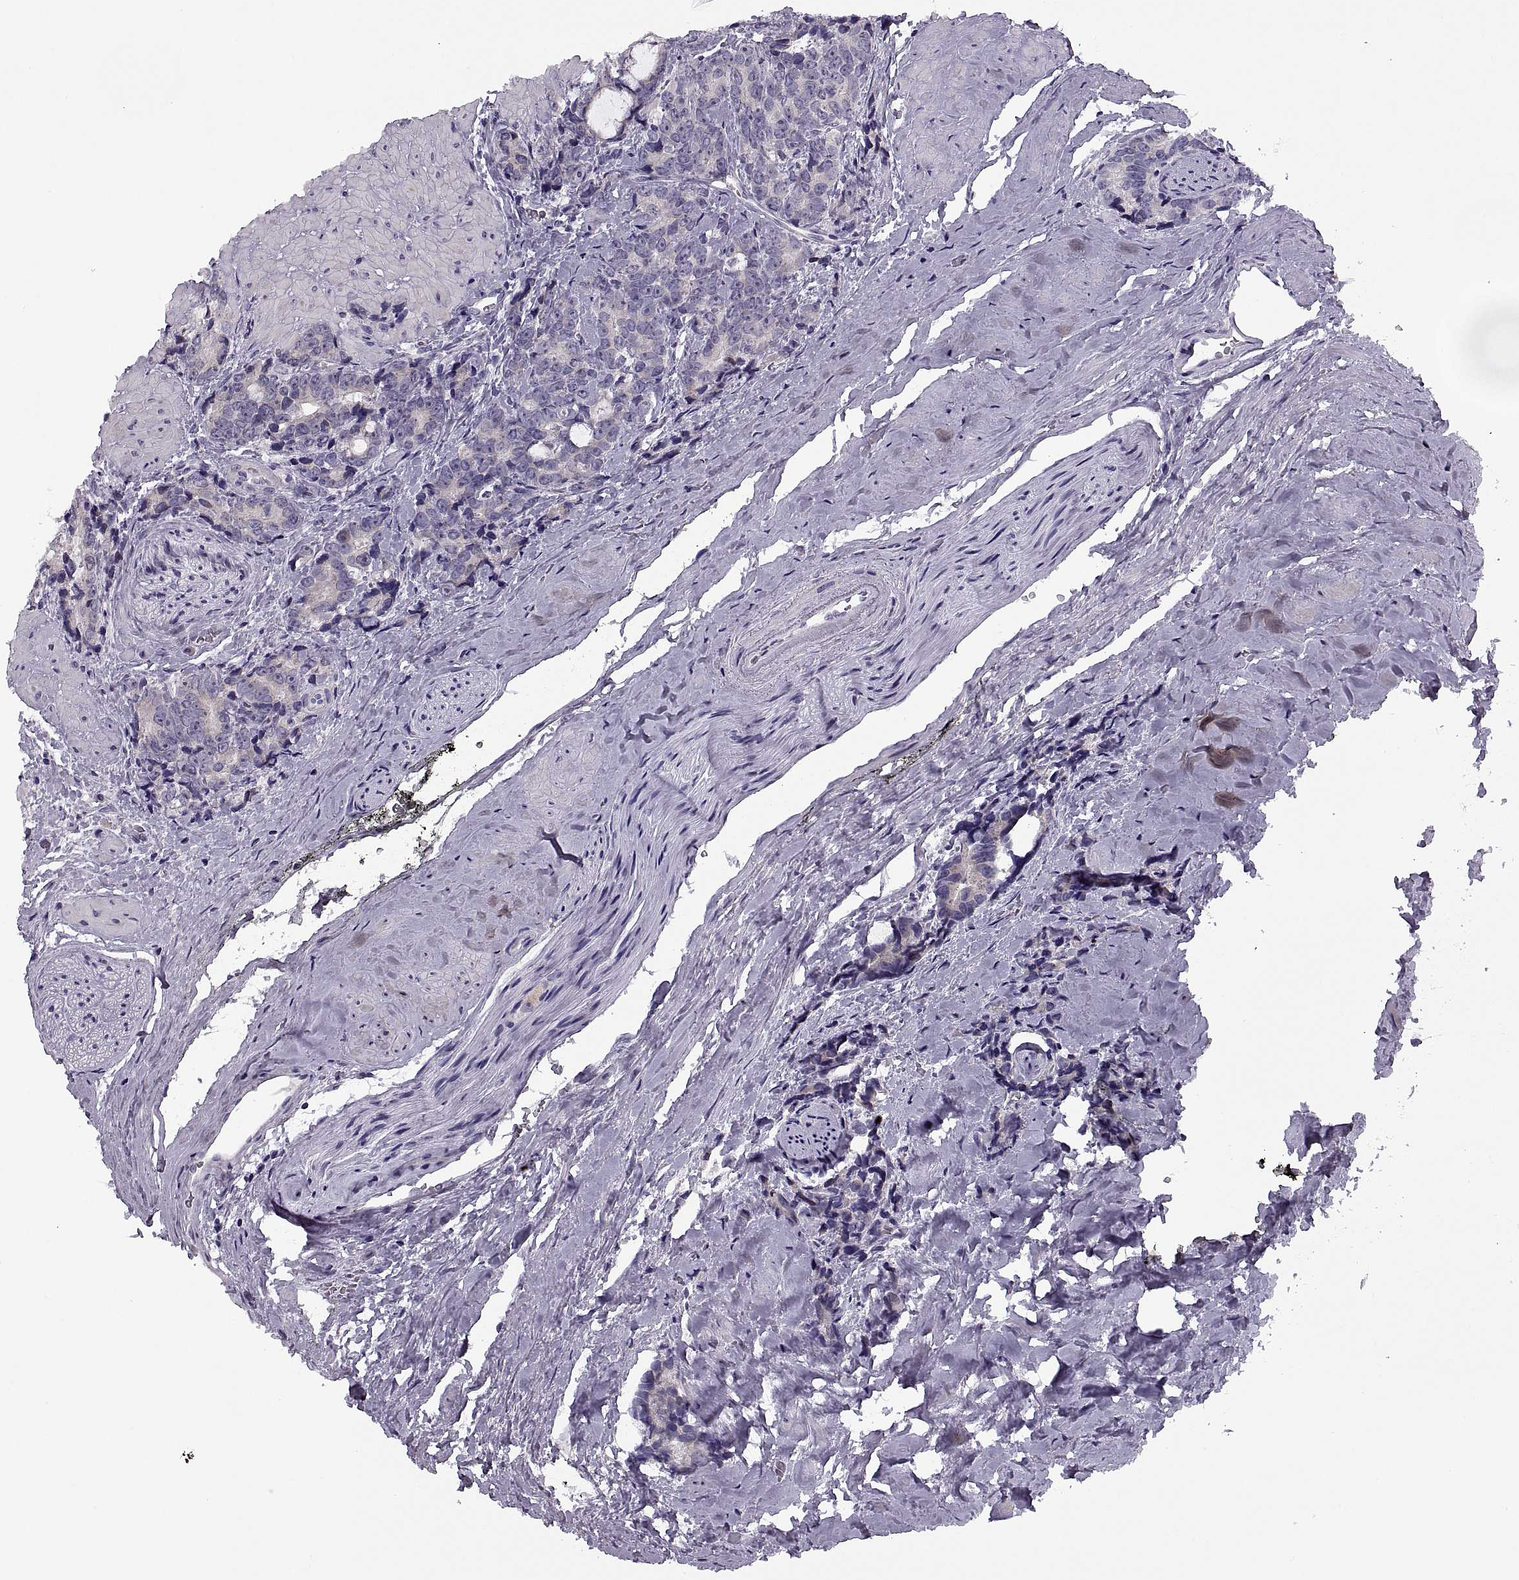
{"staining": {"intensity": "negative", "quantity": "none", "location": "none"}, "tissue": "prostate cancer", "cell_type": "Tumor cells", "image_type": "cancer", "snomed": [{"axis": "morphology", "description": "Adenocarcinoma, High grade"}, {"axis": "topography", "description": "Prostate"}], "caption": "Prostate cancer was stained to show a protein in brown. There is no significant positivity in tumor cells.", "gene": "MAGEB1", "patient": {"sex": "male", "age": 74}}